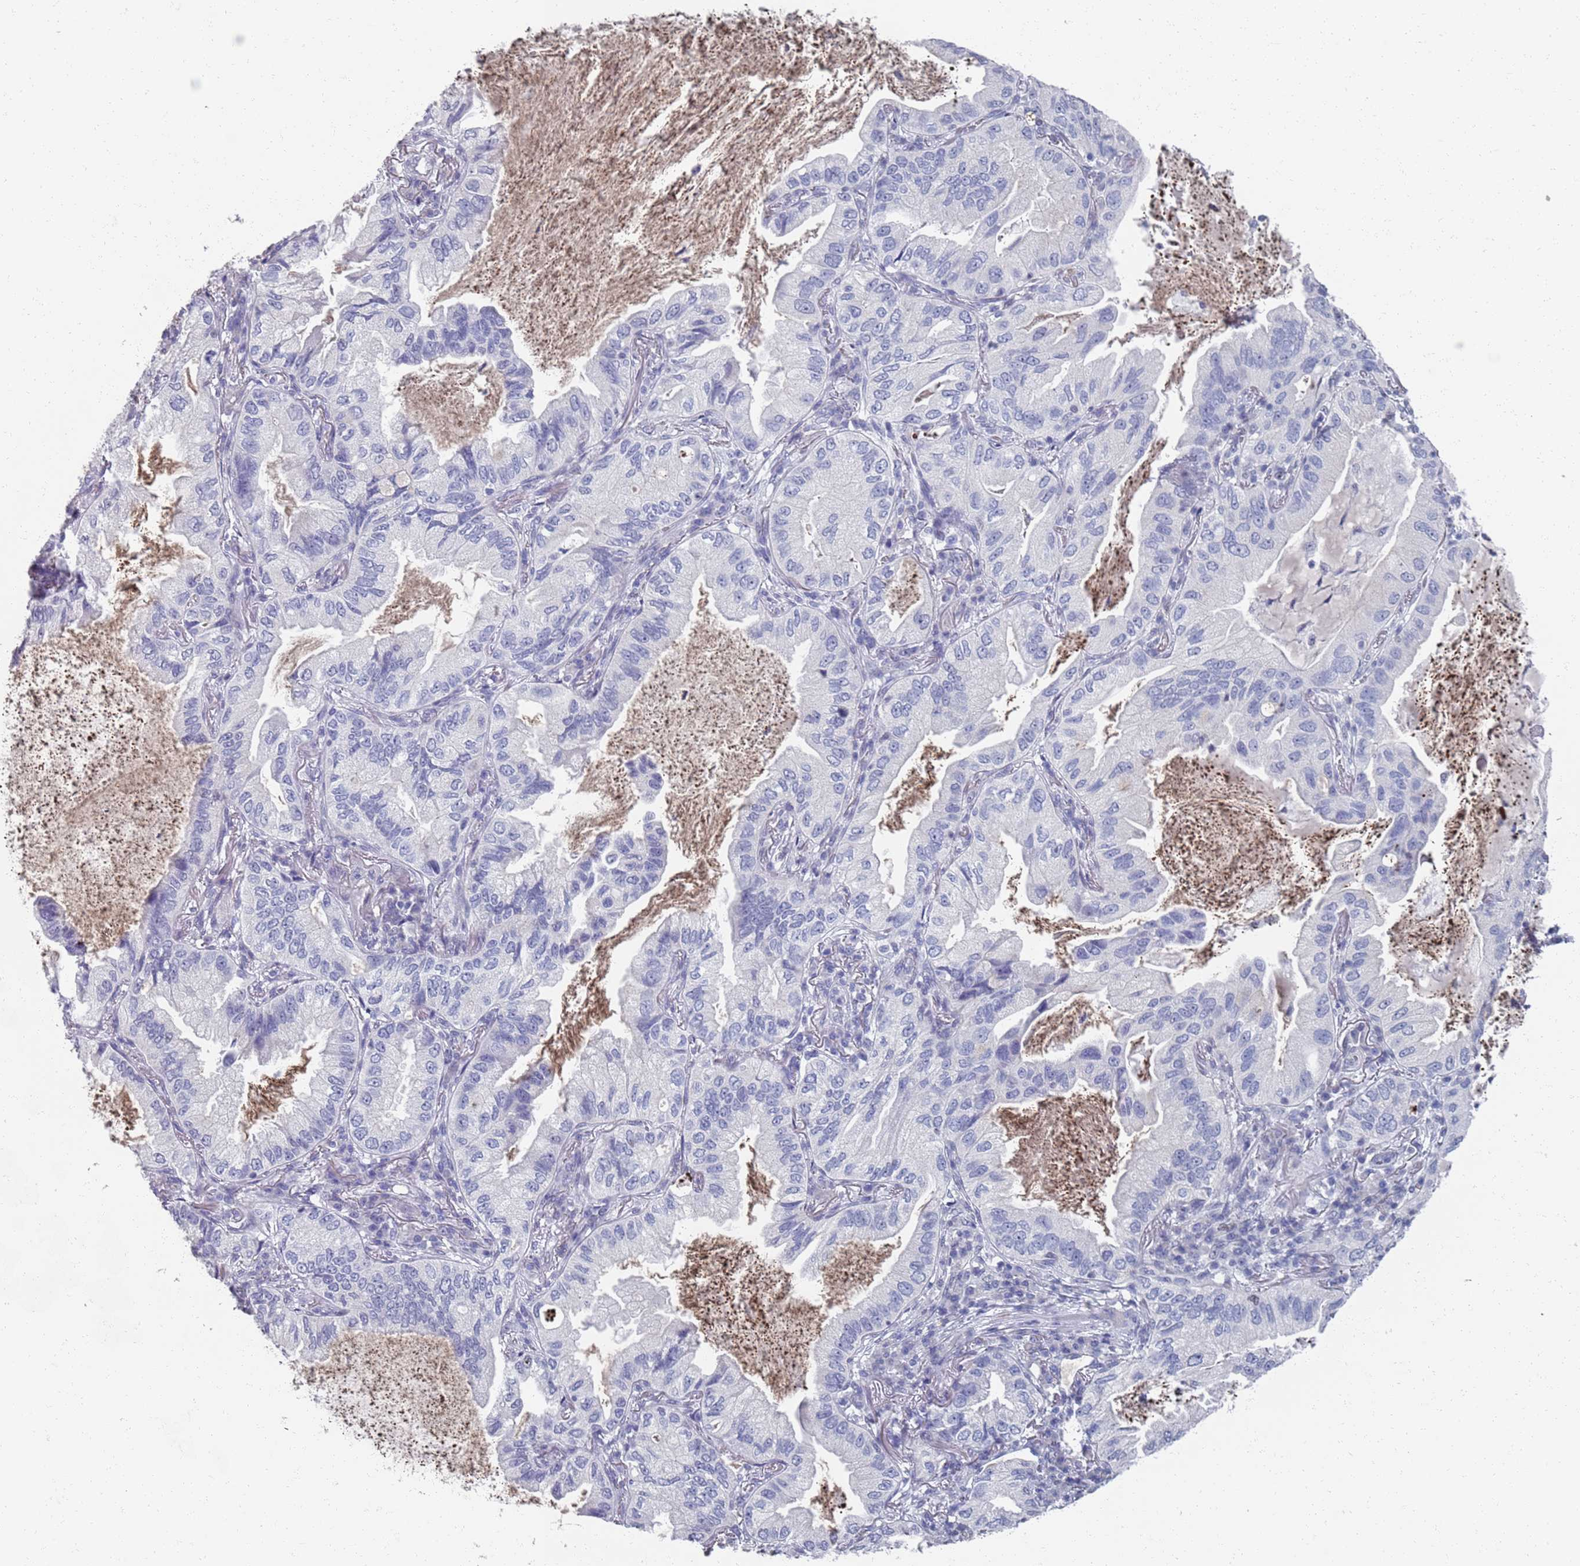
{"staining": {"intensity": "negative", "quantity": "none", "location": "none"}, "tissue": "lung cancer", "cell_type": "Tumor cells", "image_type": "cancer", "snomed": [{"axis": "morphology", "description": "Adenocarcinoma, NOS"}, {"axis": "topography", "description": "Lung"}], "caption": "Lung cancer (adenocarcinoma) stained for a protein using immunohistochemistry (IHC) reveals no expression tumor cells.", "gene": "SAMD1", "patient": {"sex": "female", "age": 69}}